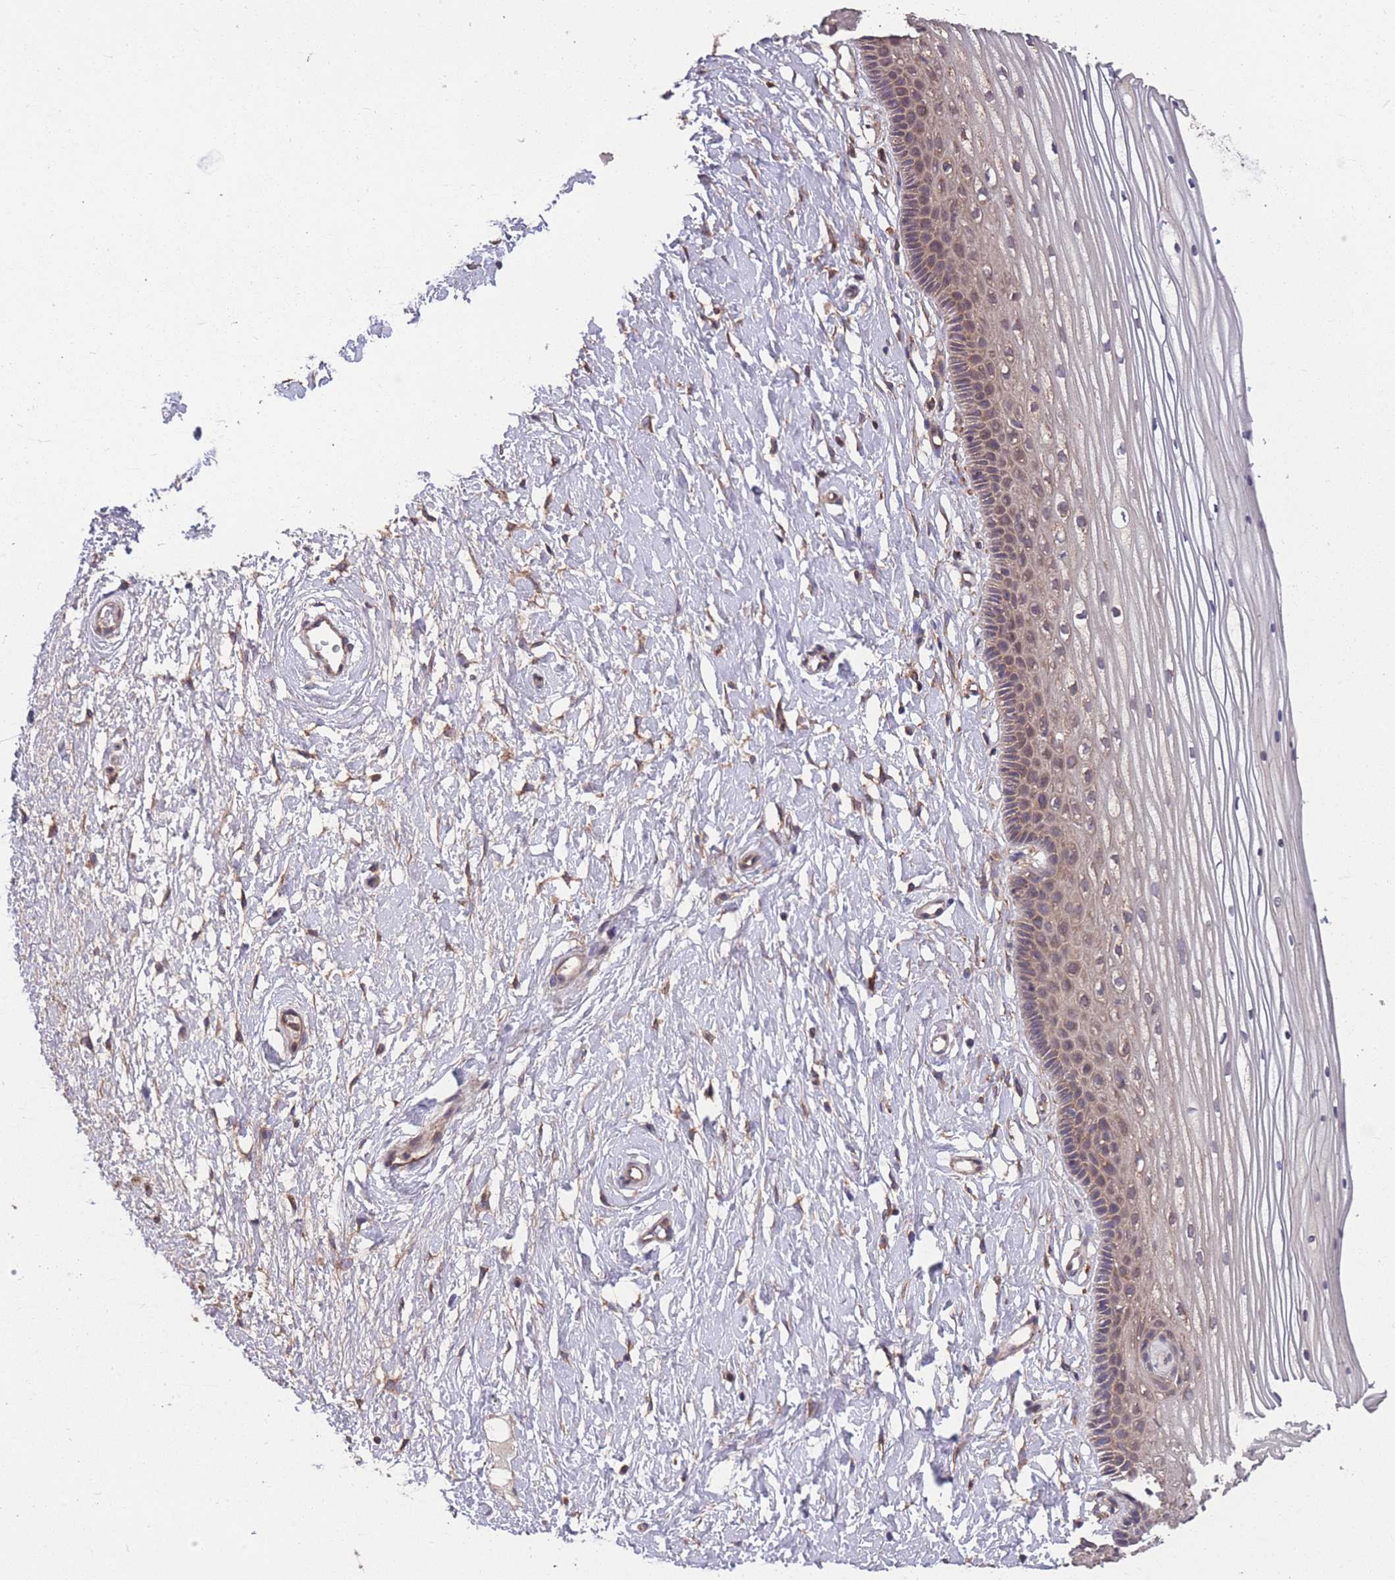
{"staining": {"intensity": "moderate", "quantity": "25%-75%", "location": "cytoplasmic/membranous"}, "tissue": "vagina", "cell_type": "Squamous epithelial cells", "image_type": "normal", "snomed": [{"axis": "morphology", "description": "Normal tissue, NOS"}, {"axis": "topography", "description": "Vagina"}, {"axis": "topography", "description": "Cervix"}], "caption": "Protein staining by IHC reveals moderate cytoplasmic/membranous positivity in about 25%-75% of squamous epithelial cells in normal vagina.", "gene": "ZPR1", "patient": {"sex": "female", "age": 40}}